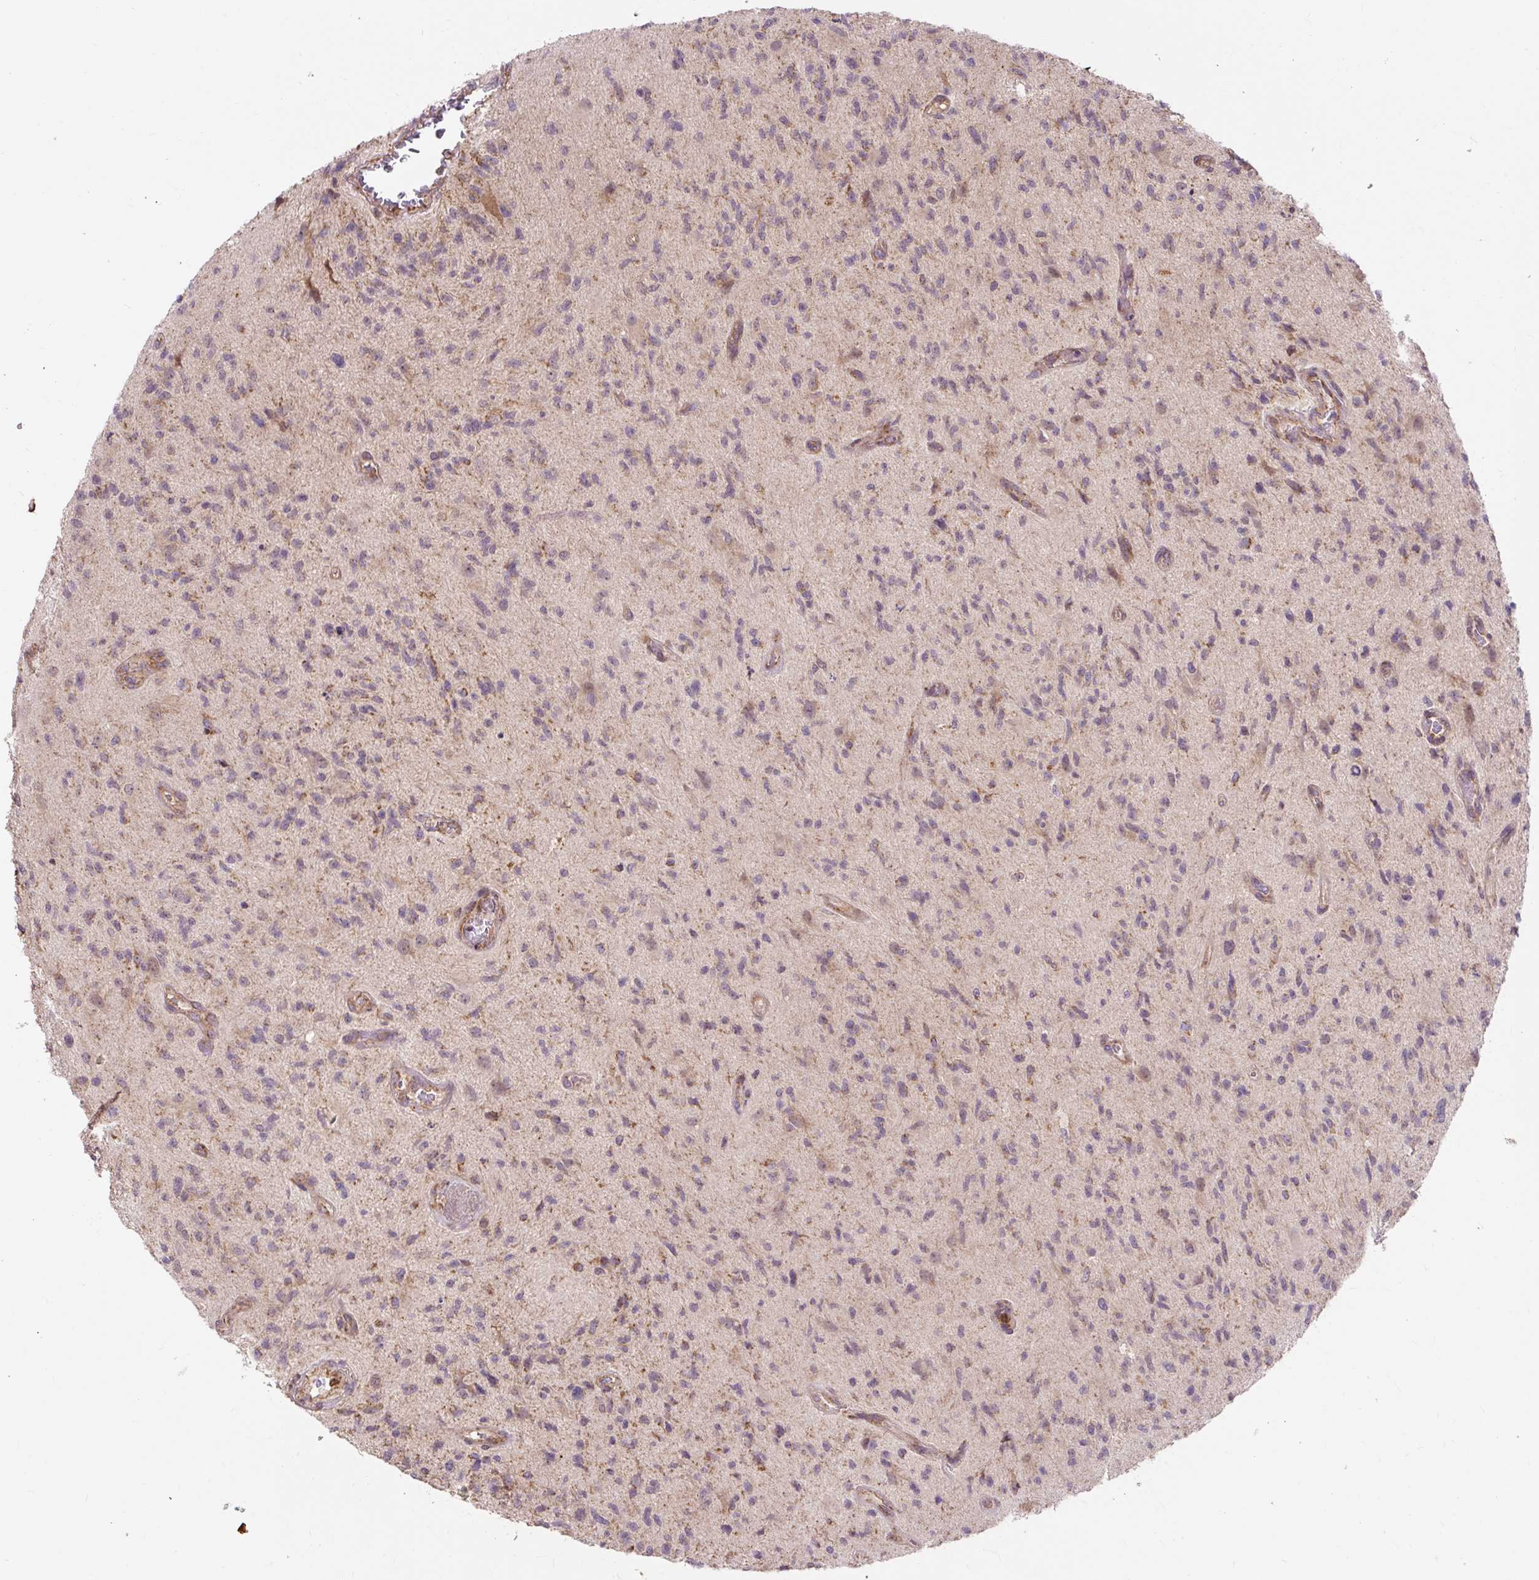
{"staining": {"intensity": "weak", "quantity": "25%-75%", "location": "cytoplasmic/membranous"}, "tissue": "glioma", "cell_type": "Tumor cells", "image_type": "cancer", "snomed": [{"axis": "morphology", "description": "Glioma, malignant, High grade"}, {"axis": "topography", "description": "Brain"}], "caption": "Human malignant glioma (high-grade) stained with a protein marker demonstrates weak staining in tumor cells.", "gene": "TRIAP1", "patient": {"sex": "male", "age": 67}}